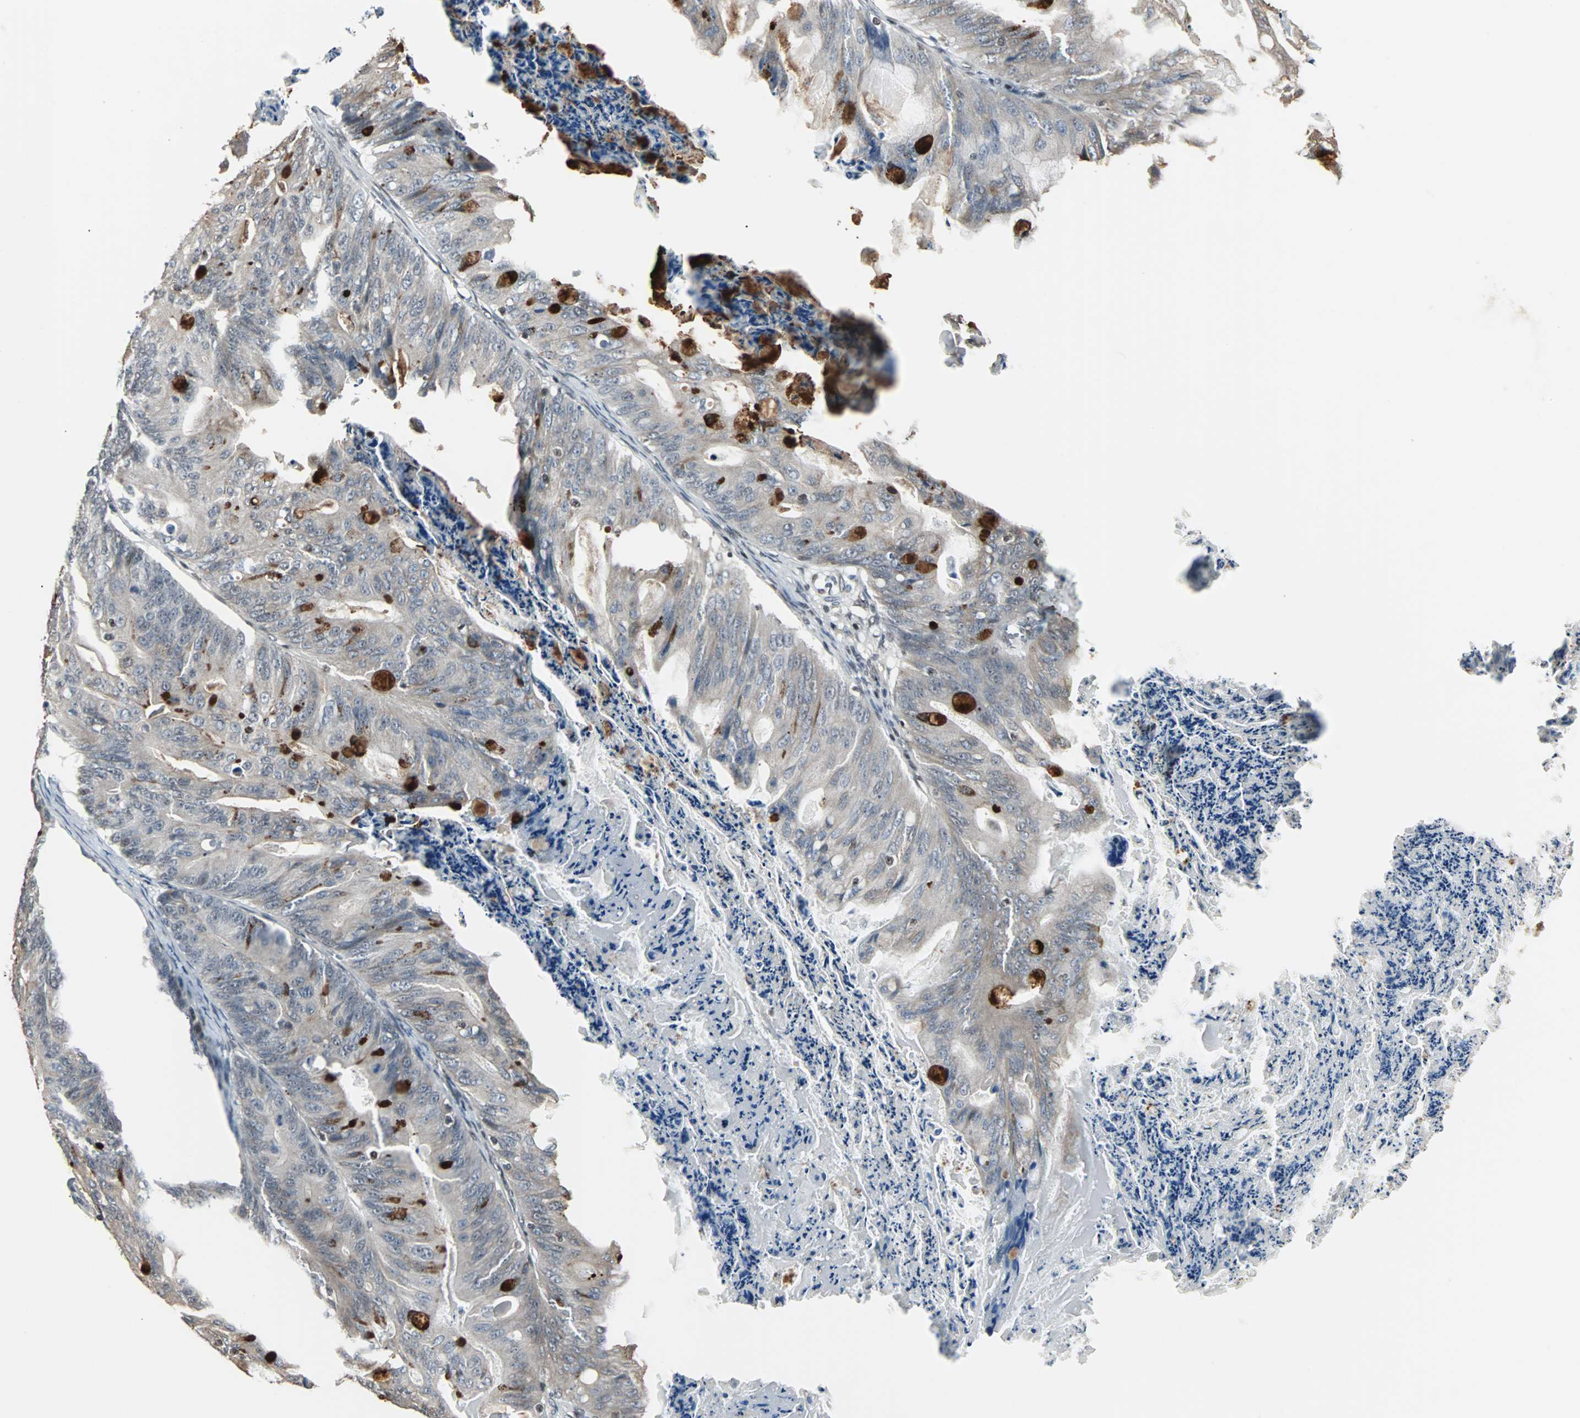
{"staining": {"intensity": "strong", "quantity": "<25%", "location": "cytoplasmic/membranous"}, "tissue": "ovarian cancer", "cell_type": "Tumor cells", "image_type": "cancer", "snomed": [{"axis": "morphology", "description": "Cystadenocarcinoma, mucinous, NOS"}, {"axis": "topography", "description": "Ovary"}], "caption": "Brown immunohistochemical staining in mucinous cystadenocarcinoma (ovarian) displays strong cytoplasmic/membranous staining in approximately <25% of tumor cells.", "gene": "TERF2IP", "patient": {"sex": "female", "age": 36}}